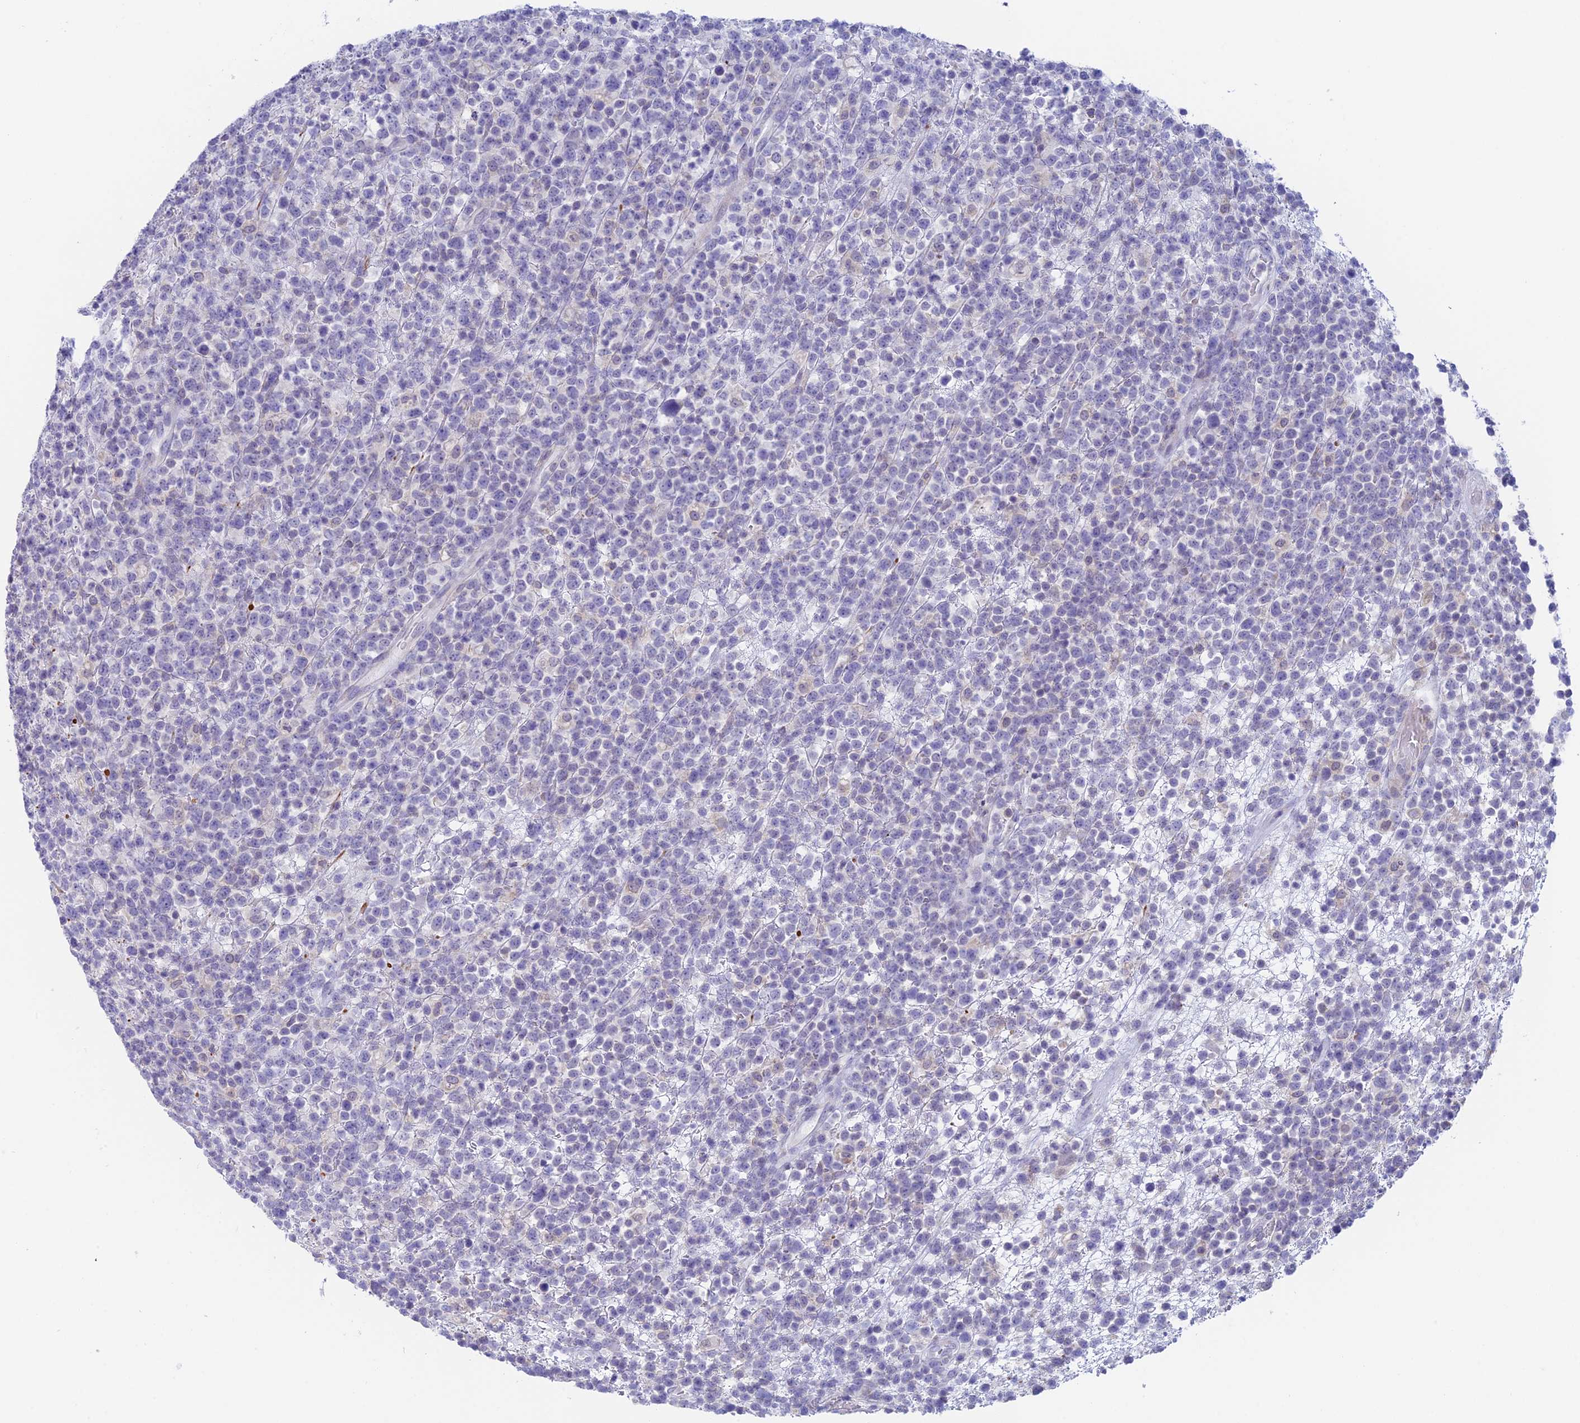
{"staining": {"intensity": "negative", "quantity": "none", "location": "none"}, "tissue": "lymphoma", "cell_type": "Tumor cells", "image_type": "cancer", "snomed": [{"axis": "morphology", "description": "Malignant lymphoma, non-Hodgkin's type, High grade"}, {"axis": "topography", "description": "Colon"}], "caption": "This is a image of immunohistochemistry staining of high-grade malignant lymphoma, non-Hodgkin's type, which shows no positivity in tumor cells. (IHC, brightfield microscopy, high magnification).", "gene": "REXO5", "patient": {"sex": "female", "age": 53}}